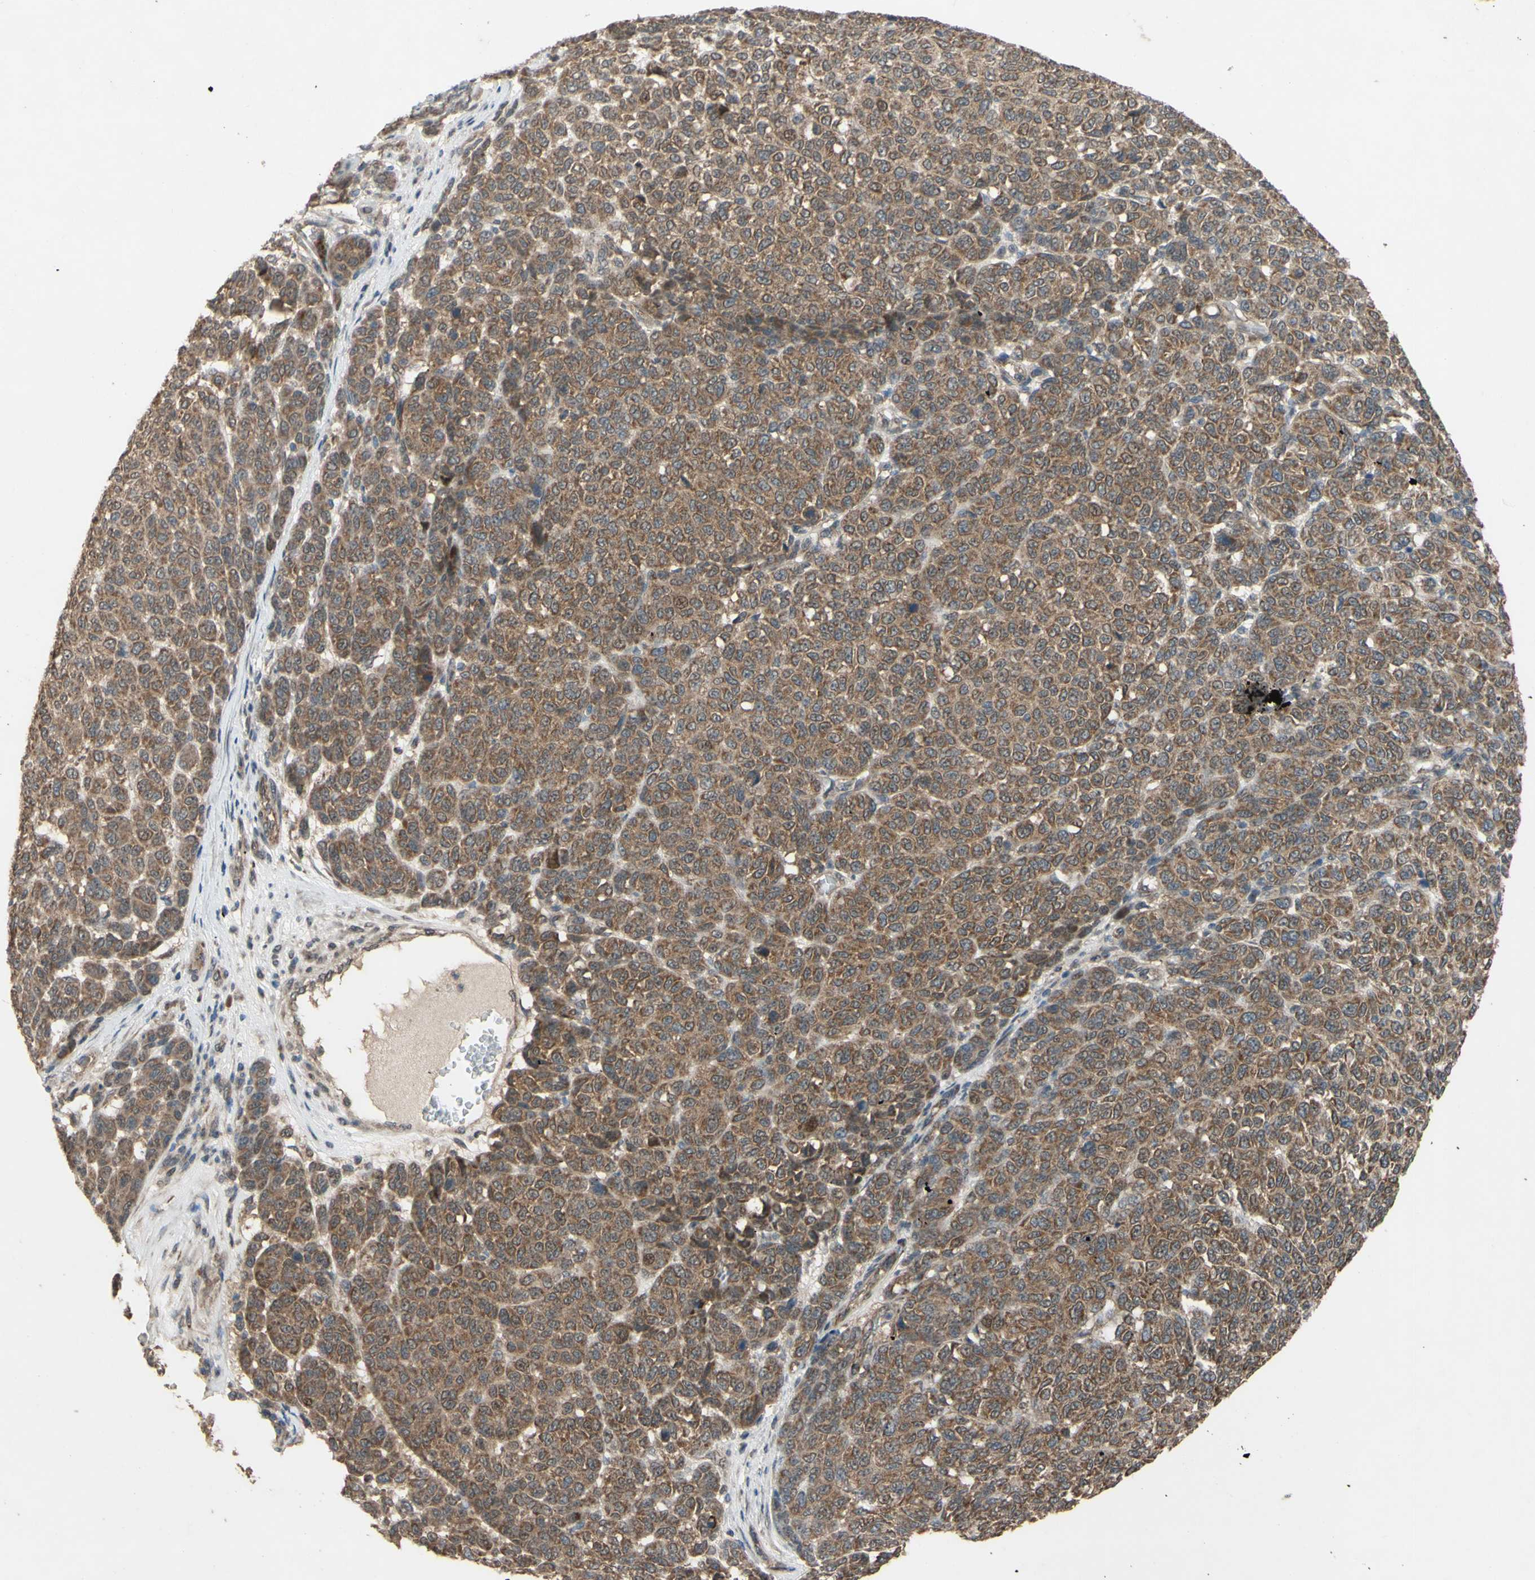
{"staining": {"intensity": "moderate", "quantity": ">75%", "location": "cytoplasmic/membranous"}, "tissue": "melanoma", "cell_type": "Tumor cells", "image_type": "cancer", "snomed": [{"axis": "morphology", "description": "Malignant melanoma, NOS"}, {"axis": "topography", "description": "Skin"}], "caption": "Protein staining of melanoma tissue displays moderate cytoplasmic/membranous staining in about >75% of tumor cells. The staining was performed using DAB (3,3'-diaminobenzidine) to visualize the protein expression in brown, while the nuclei were stained in blue with hematoxylin (Magnification: 20x).", "gene": "CD164", "patient": {"sex": "male", "age": 59}}